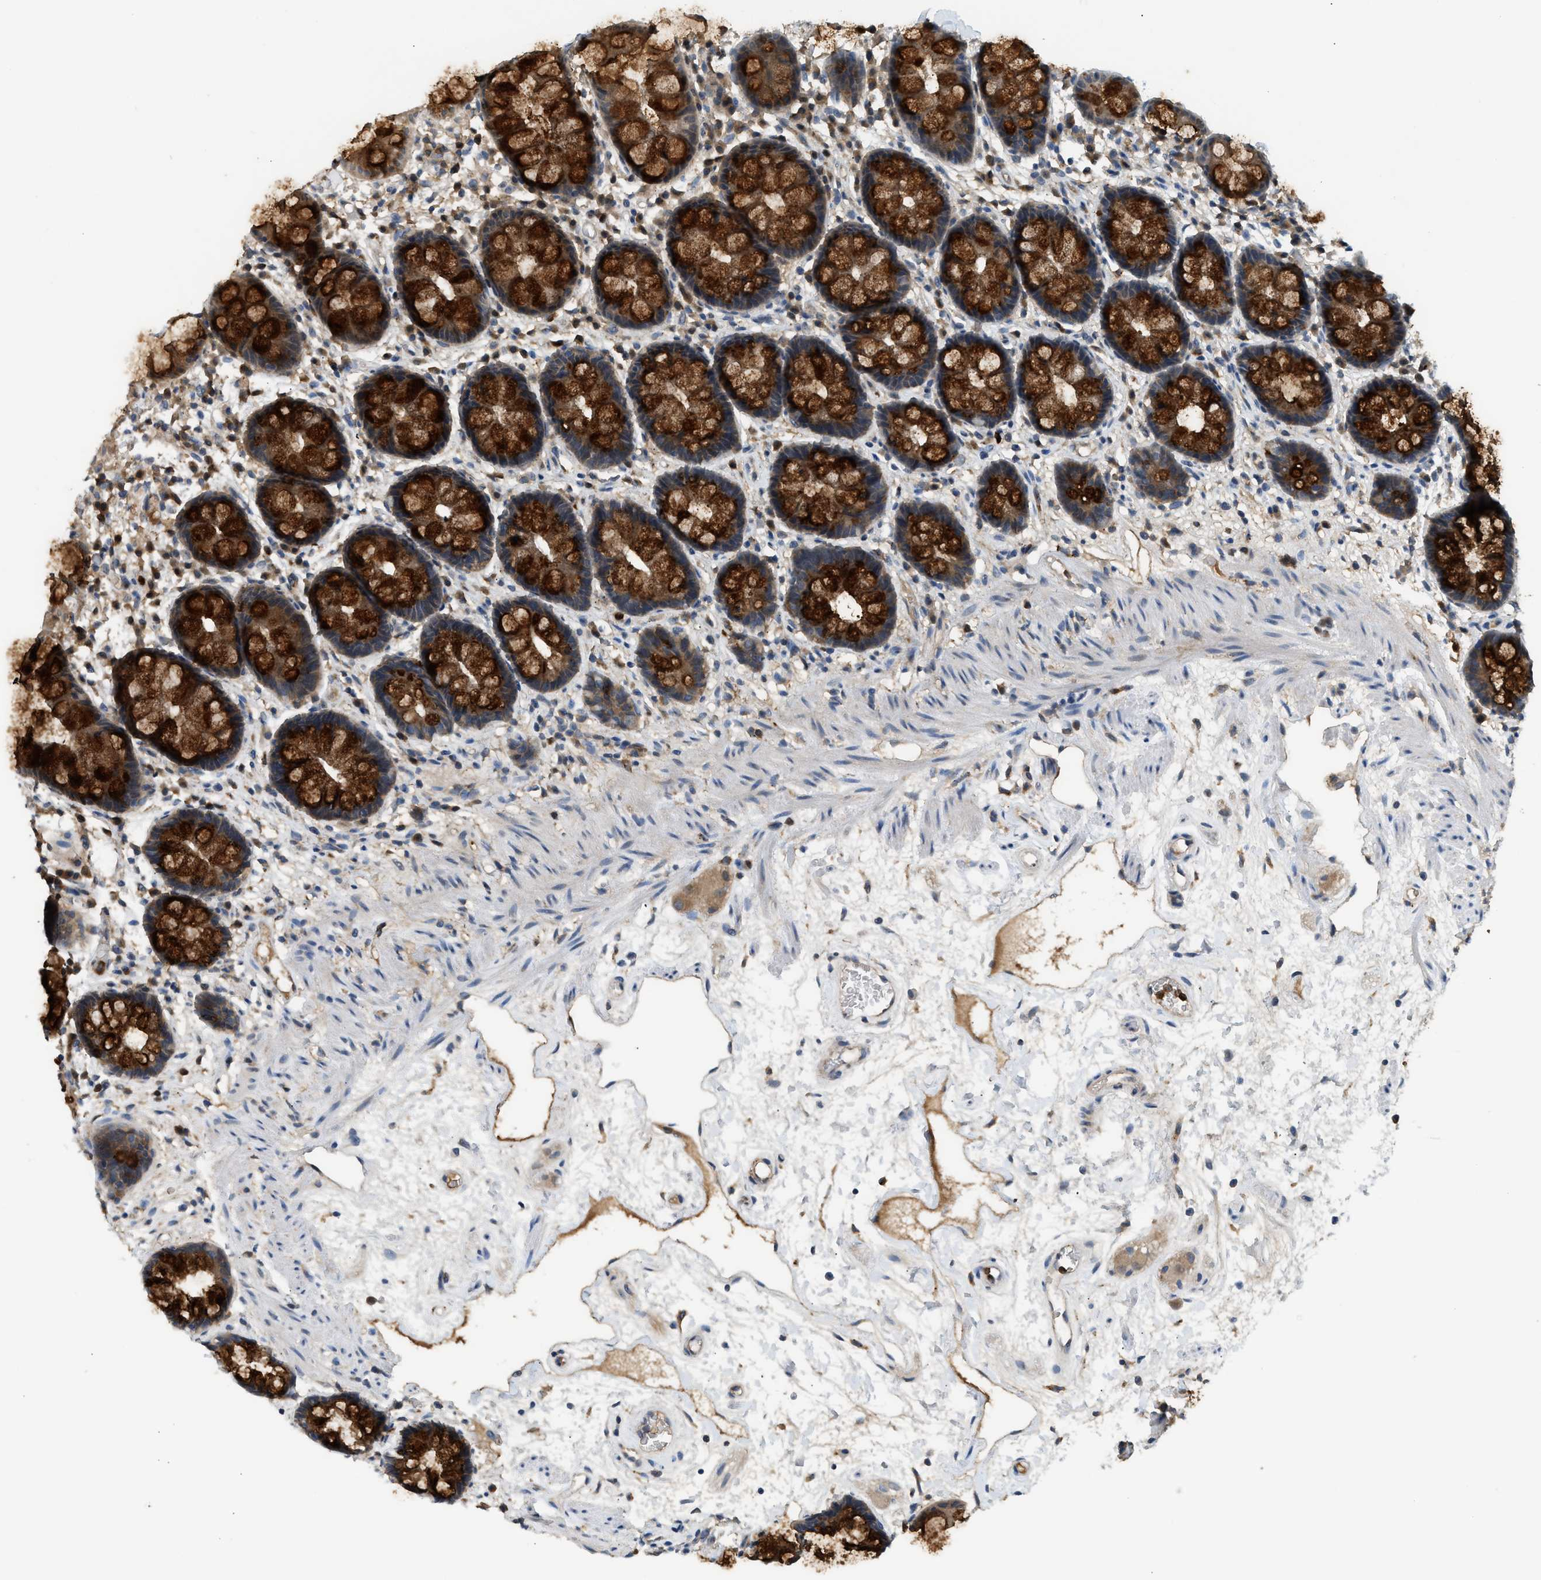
{"staining": {"intensity": "strong", "quantity": ">75%", "location": "cytoplasmic/membranous"}, "tissue": "rectum", "cell_type": "Glandular cells", "image_type": "normal", "snomed": [{"axis": "morphology", "description": "Normal tissue, NOS"}, {"axis": "topography", "description": "Rectum"}], "caption": "Glandular cells display strong cytoplasmic/membranous expression in about >75% of cells in normal rectum.", "gene": "RHBDF2", "patient": {"sex": "male", "age": 64}}